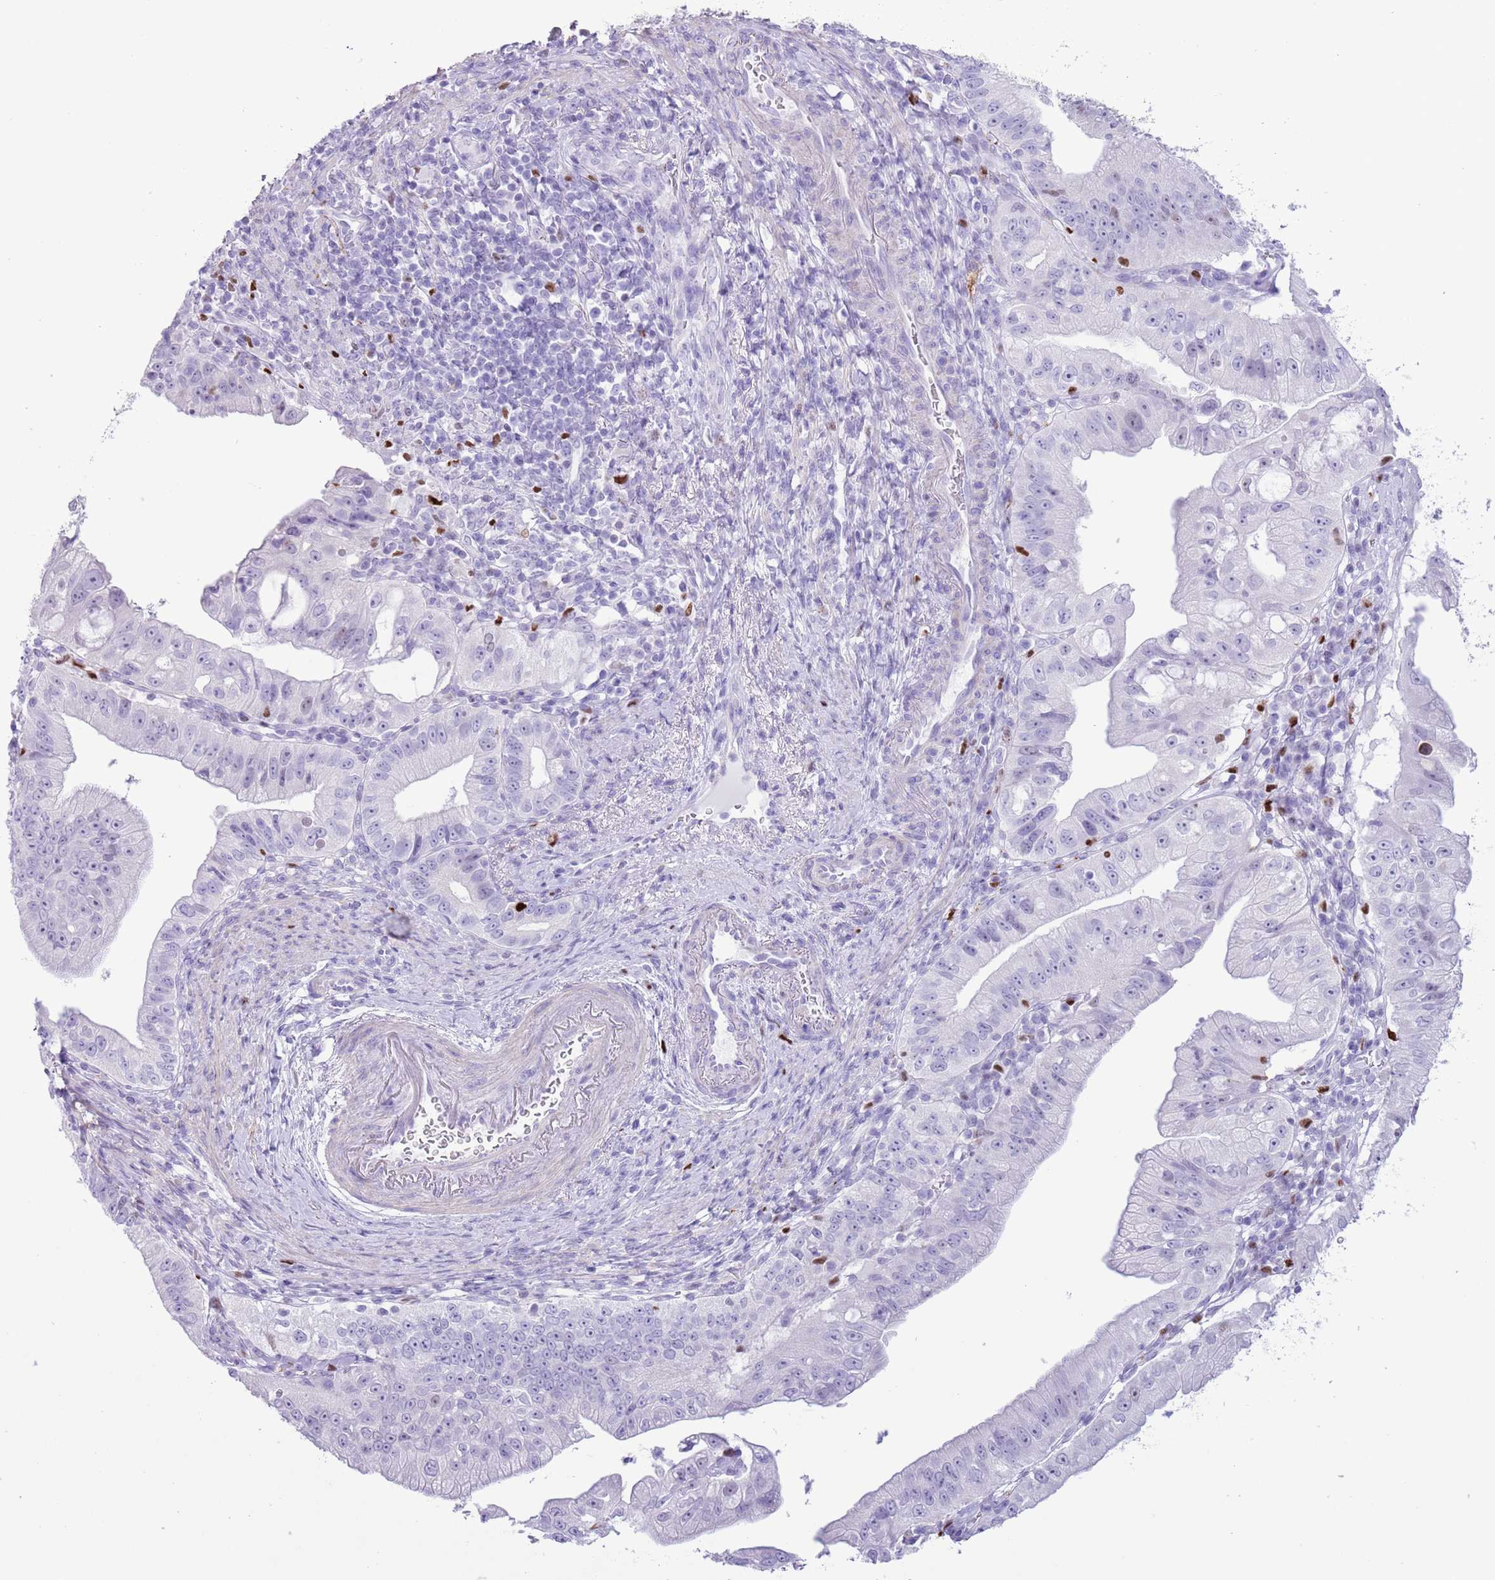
{"staining": {"intensity": "negative", "quantity": "none", "location": "none"}, "tissue": "pancreatic cancer", "cell_type": "Tumor cells", "image_type": "cancer", "snomed": [{"axis": "morphology", "description": "Adenocarcinoma, NOS"}, {"axis": "topography", "description": "Pancreas"}], "caption": "Immunohistochemistry micrograph of pancreatic cancer stained for a protein (brown), which exhibits no staining in tumor cells. Nuclei are stained in blue.", "gene": "SLC7A14", "patient": {"sex": "male", "age": 70}}